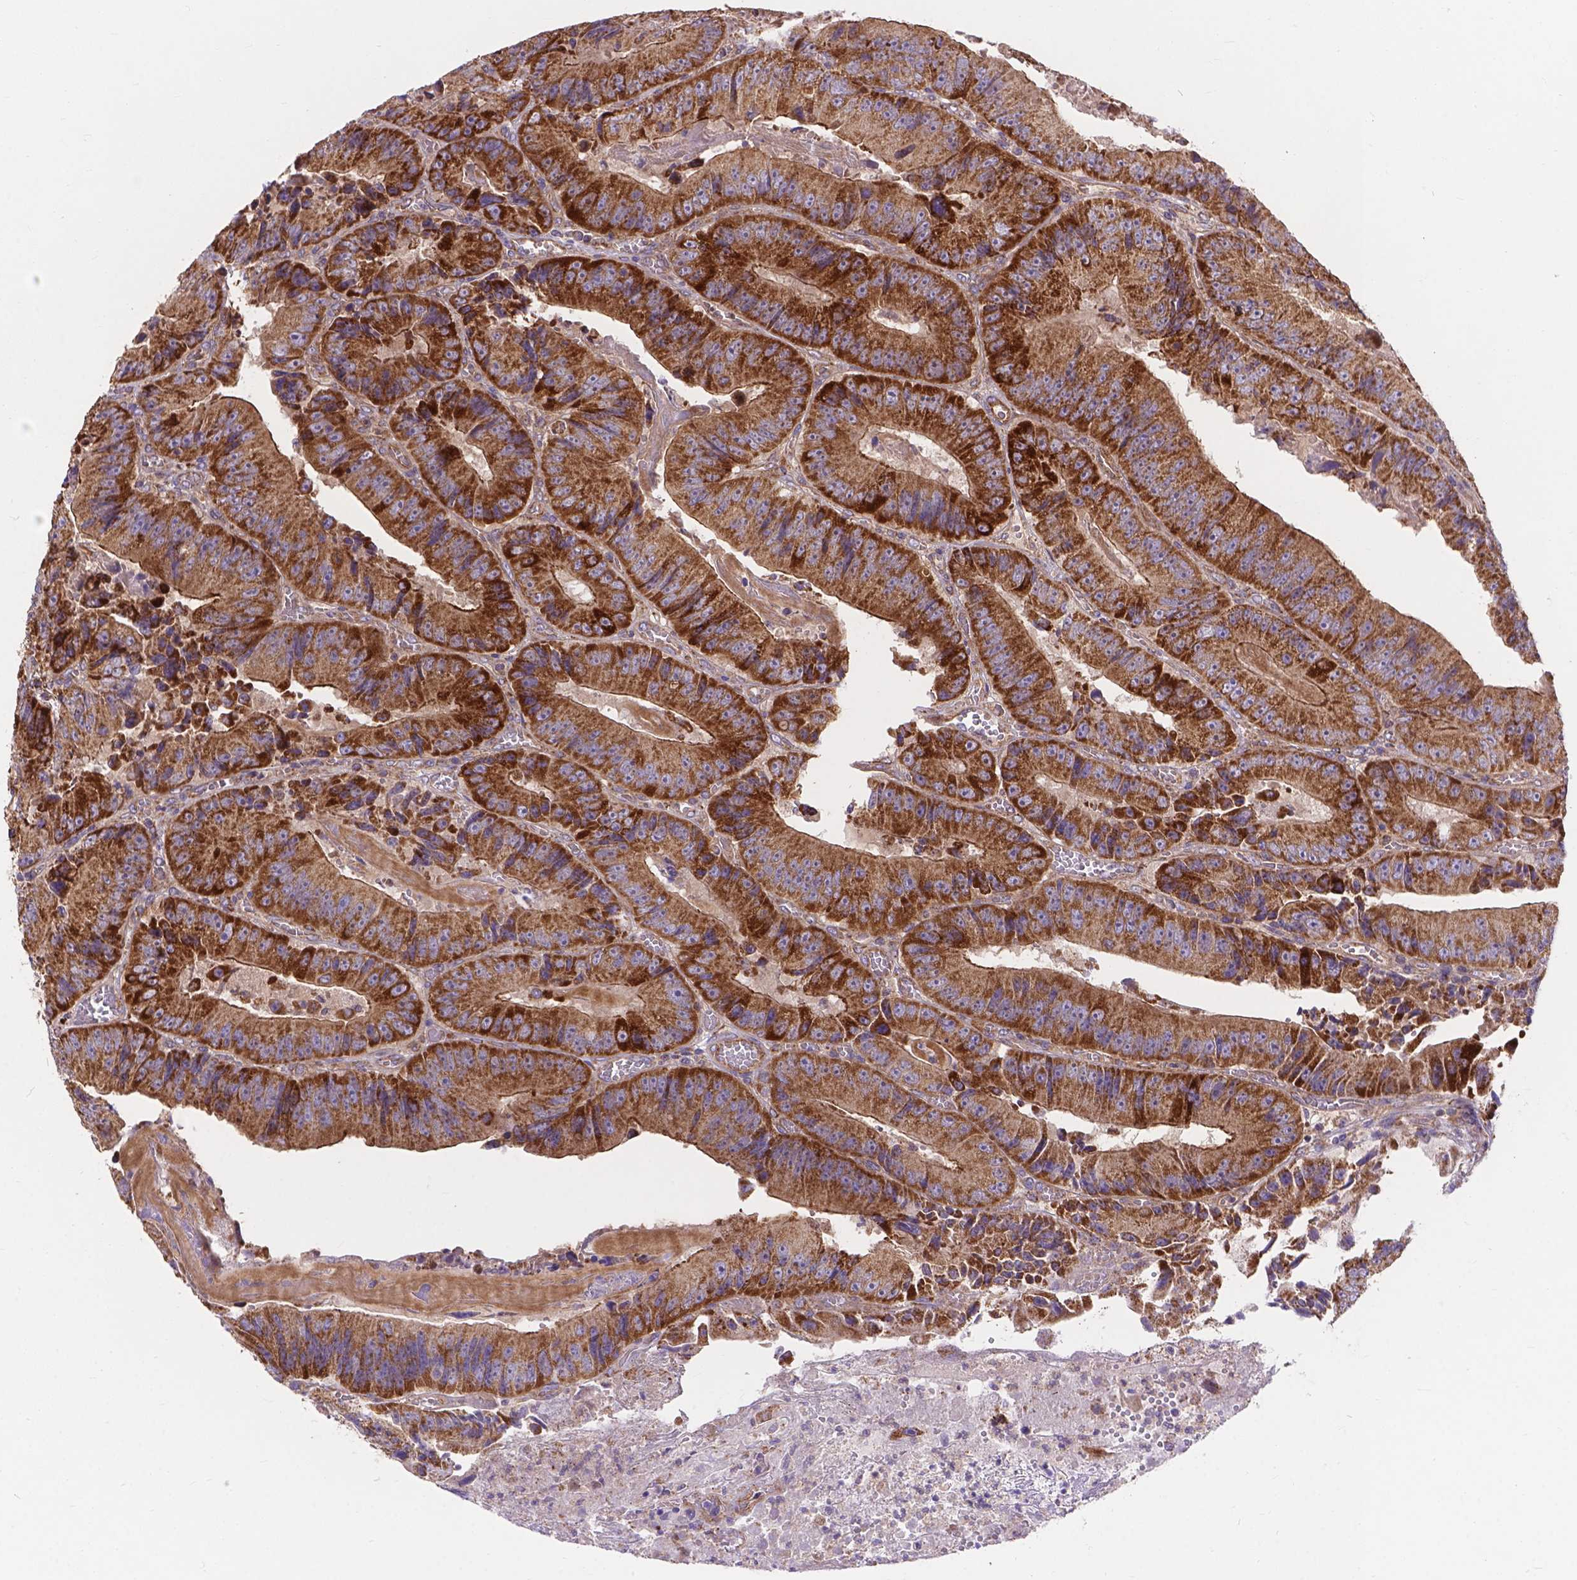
{"staining": {"intensity": "strong", "quantity": ">75%", "location": "cytoplasmic/membranous"}, "tissue": "colorectal cancer", "cell_type": "Tumor cells", "image_type": "cancer", "snomed": [{"axis": "morphology", "description": "Adenocarcinoma, NOS"}, {"axis": "topography", "description": "Colon"}], "caption": "Immunohistochemistry micrograph of human colorectal cancer stained for a protein (brown), which shows high levels of strong cytoplasmic/membranous expression in about >75% of tumor cells.", "gene": "AK3", "patient": {"sex": "female", "age": 86}}